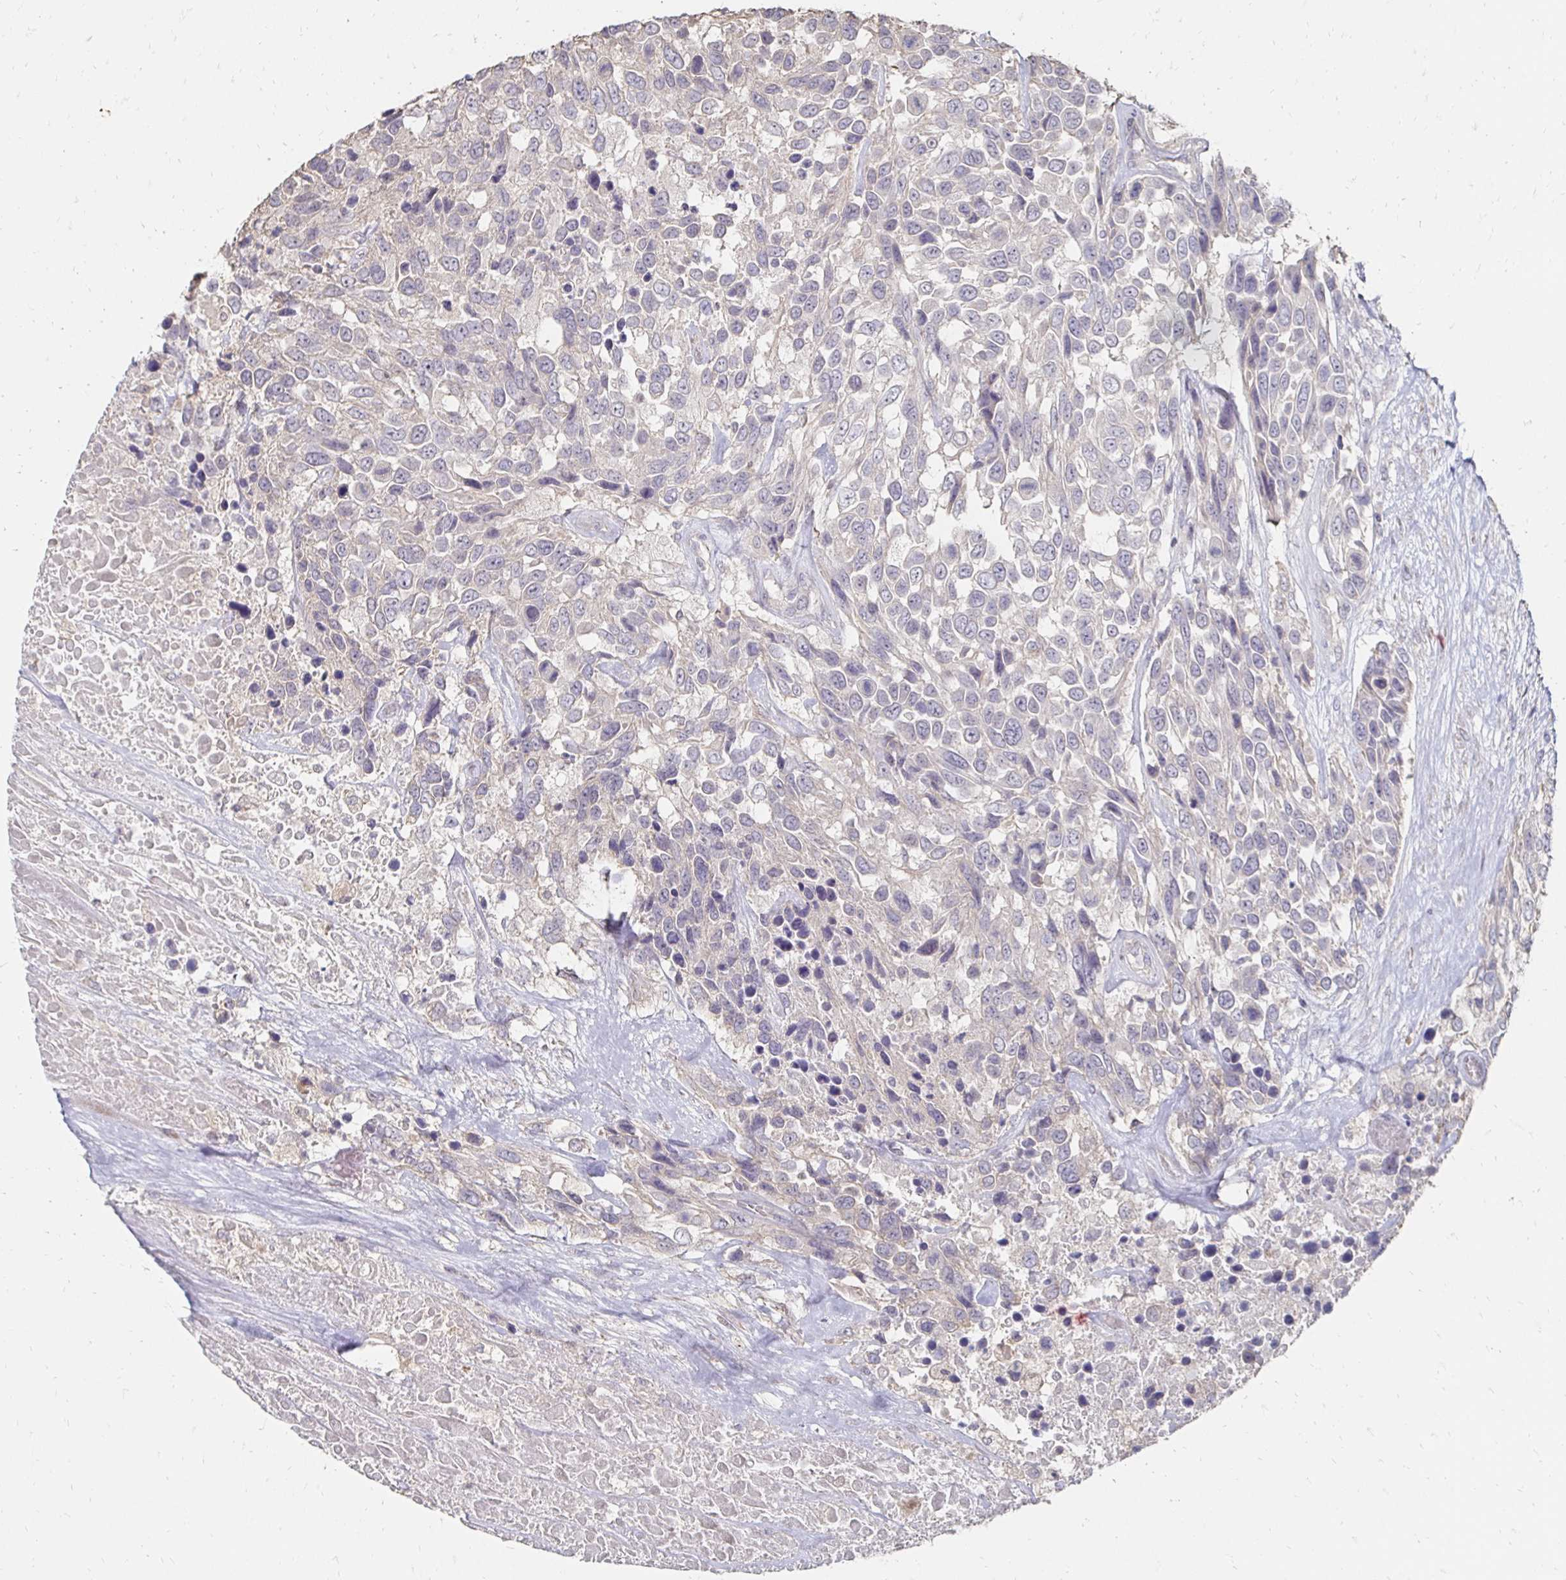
{"staining": {"intensity": "negative", "quantity": "none", "location": "none"}, "tissue": "urothelial cancer", "cell_type": "Tumor cells", "image_type": "cancer", "snomed": [{"axis": "morphology", "description": "Urothelial carcinoma, High grade"}, {"axis": "topography", "description": "Urinary bladder"}], "caption": "A photomicrograph of human urothelial cancer is negative for staining in tumor cells.", "gene": "ZNF727", "patient": {"sex": "female", "age": 70}}